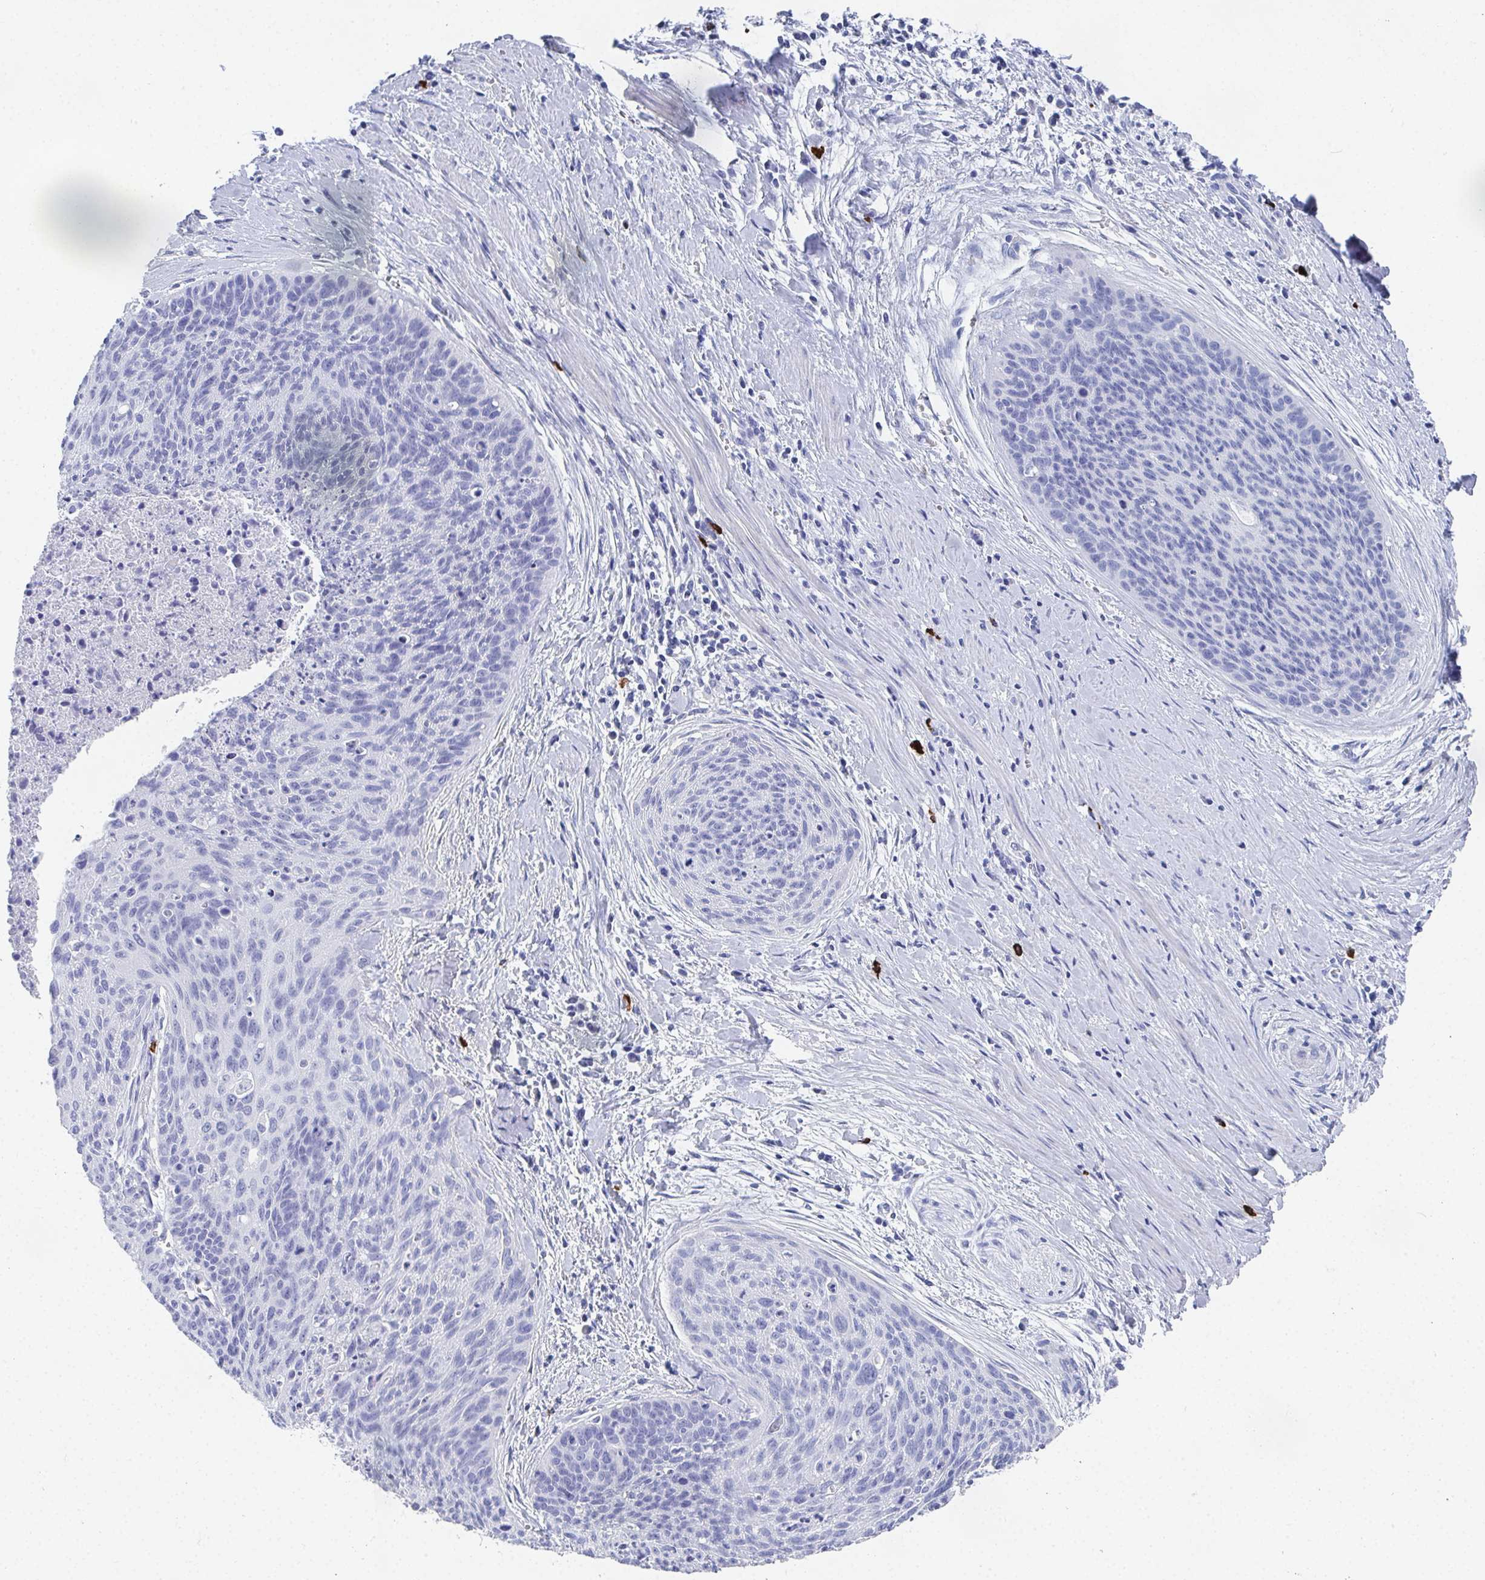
{"staining": {"intensity": "negative", "quantity": "none", "location": "none"}, "tissue": "cervical cancer", "cell_type": "Tumor cells", "image_type": "cancer", "snomed": [{"axis": "morphology", "description": "Squamous cell carcinoma, NOS"}, {"axis": "topography", "description": "Cervix"}], "caption": "The micrograph demonstrates no significant positivity in tumor cells of cervical squamous cell carcinoma.", "gene": "GRIA1", "patient": {"sex": "female", "age": 55}}